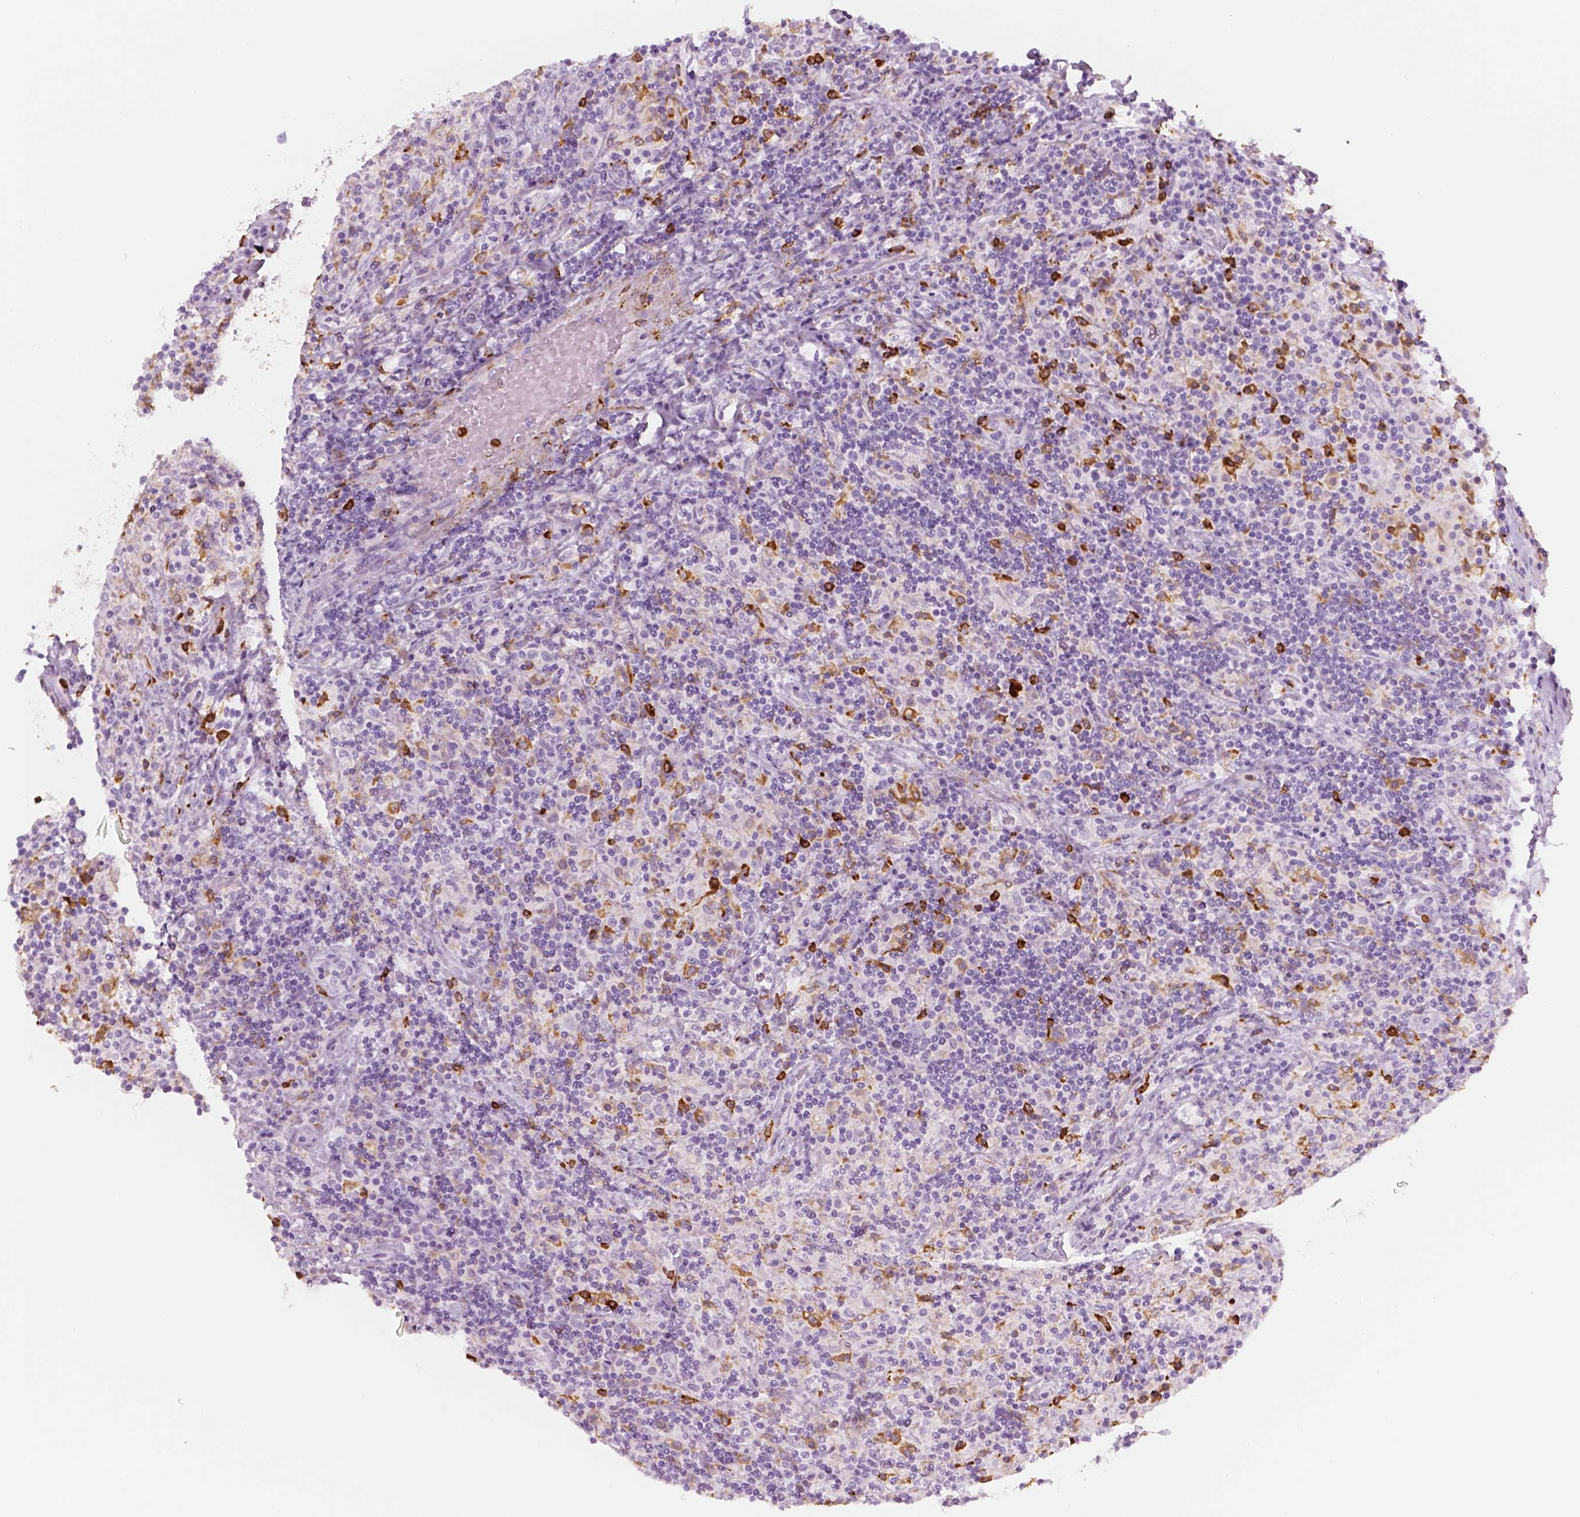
{"staining": {"intensity": "negative", "quantity": "none", "location": "none"}, "tissue": "lymphoma", "cell_type": "Tumor cells", "image_type": "cancer", "snomed": [{"axis": "morphology", "description": "Hodgkin's disease, NOS"}, {"axis": "topography", "description": "Lymph node"}], "caption": "A high-resolution image shows IHC staining of Hodgkin's disease, which reveals no significant positivity in tumor cells.", "gene": "CES1", "patient": {"sex": "male", "age": 70}}